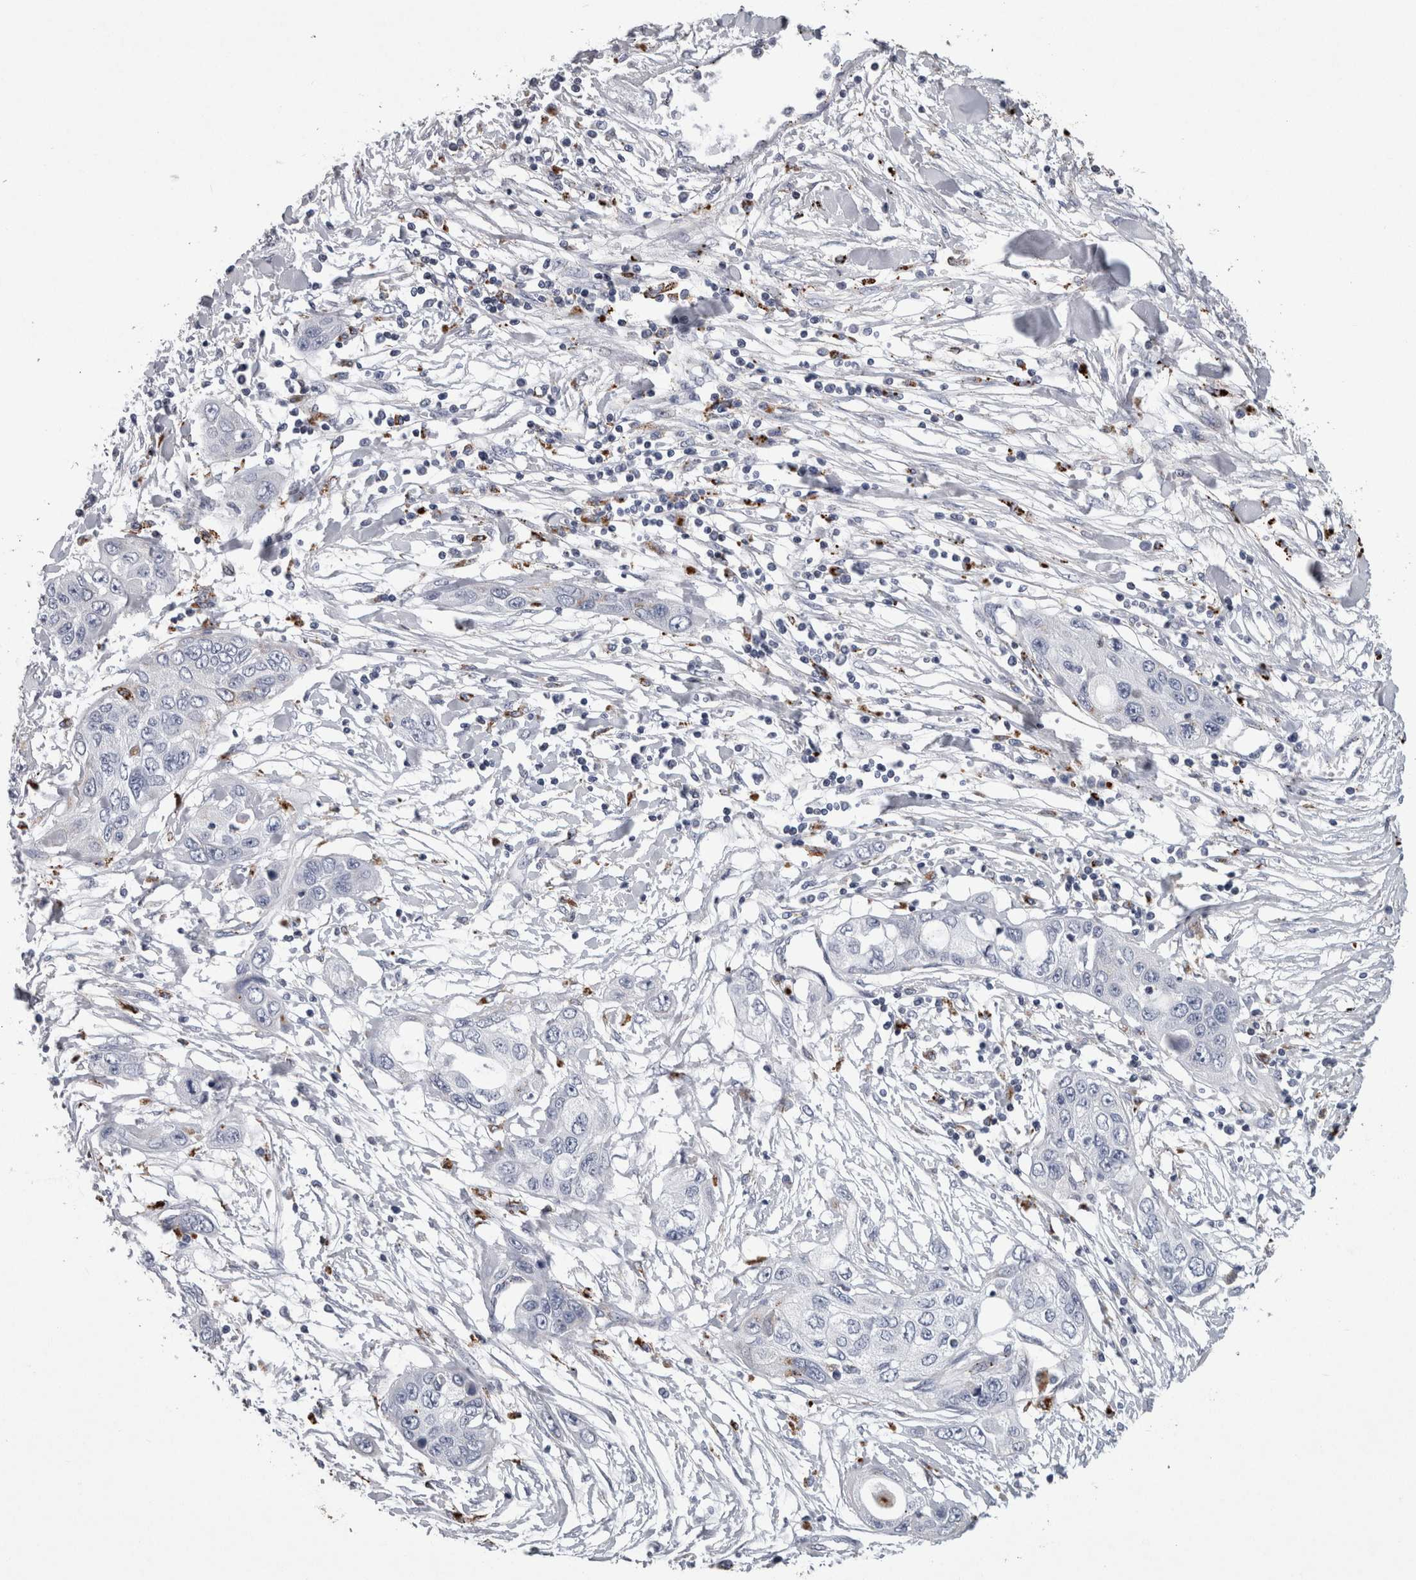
{"staining": {"intensity": "negative", "quantity": "none", "location": "none"}, "tissue": "pancreatic cancer", "cell_type": "Tumor cells", "image_type": "cancer", "snomed": [{"axis": "morphology", "description": "Adenocarcinoma, NOS"}, {"axis": "topography", "description": "Pancreas"}], "caption": "Tumor cells show no significant protein positivity in pancreatic cancer.", "gene": "DPP7", "patient": {"sex": "female", "age": 70}}